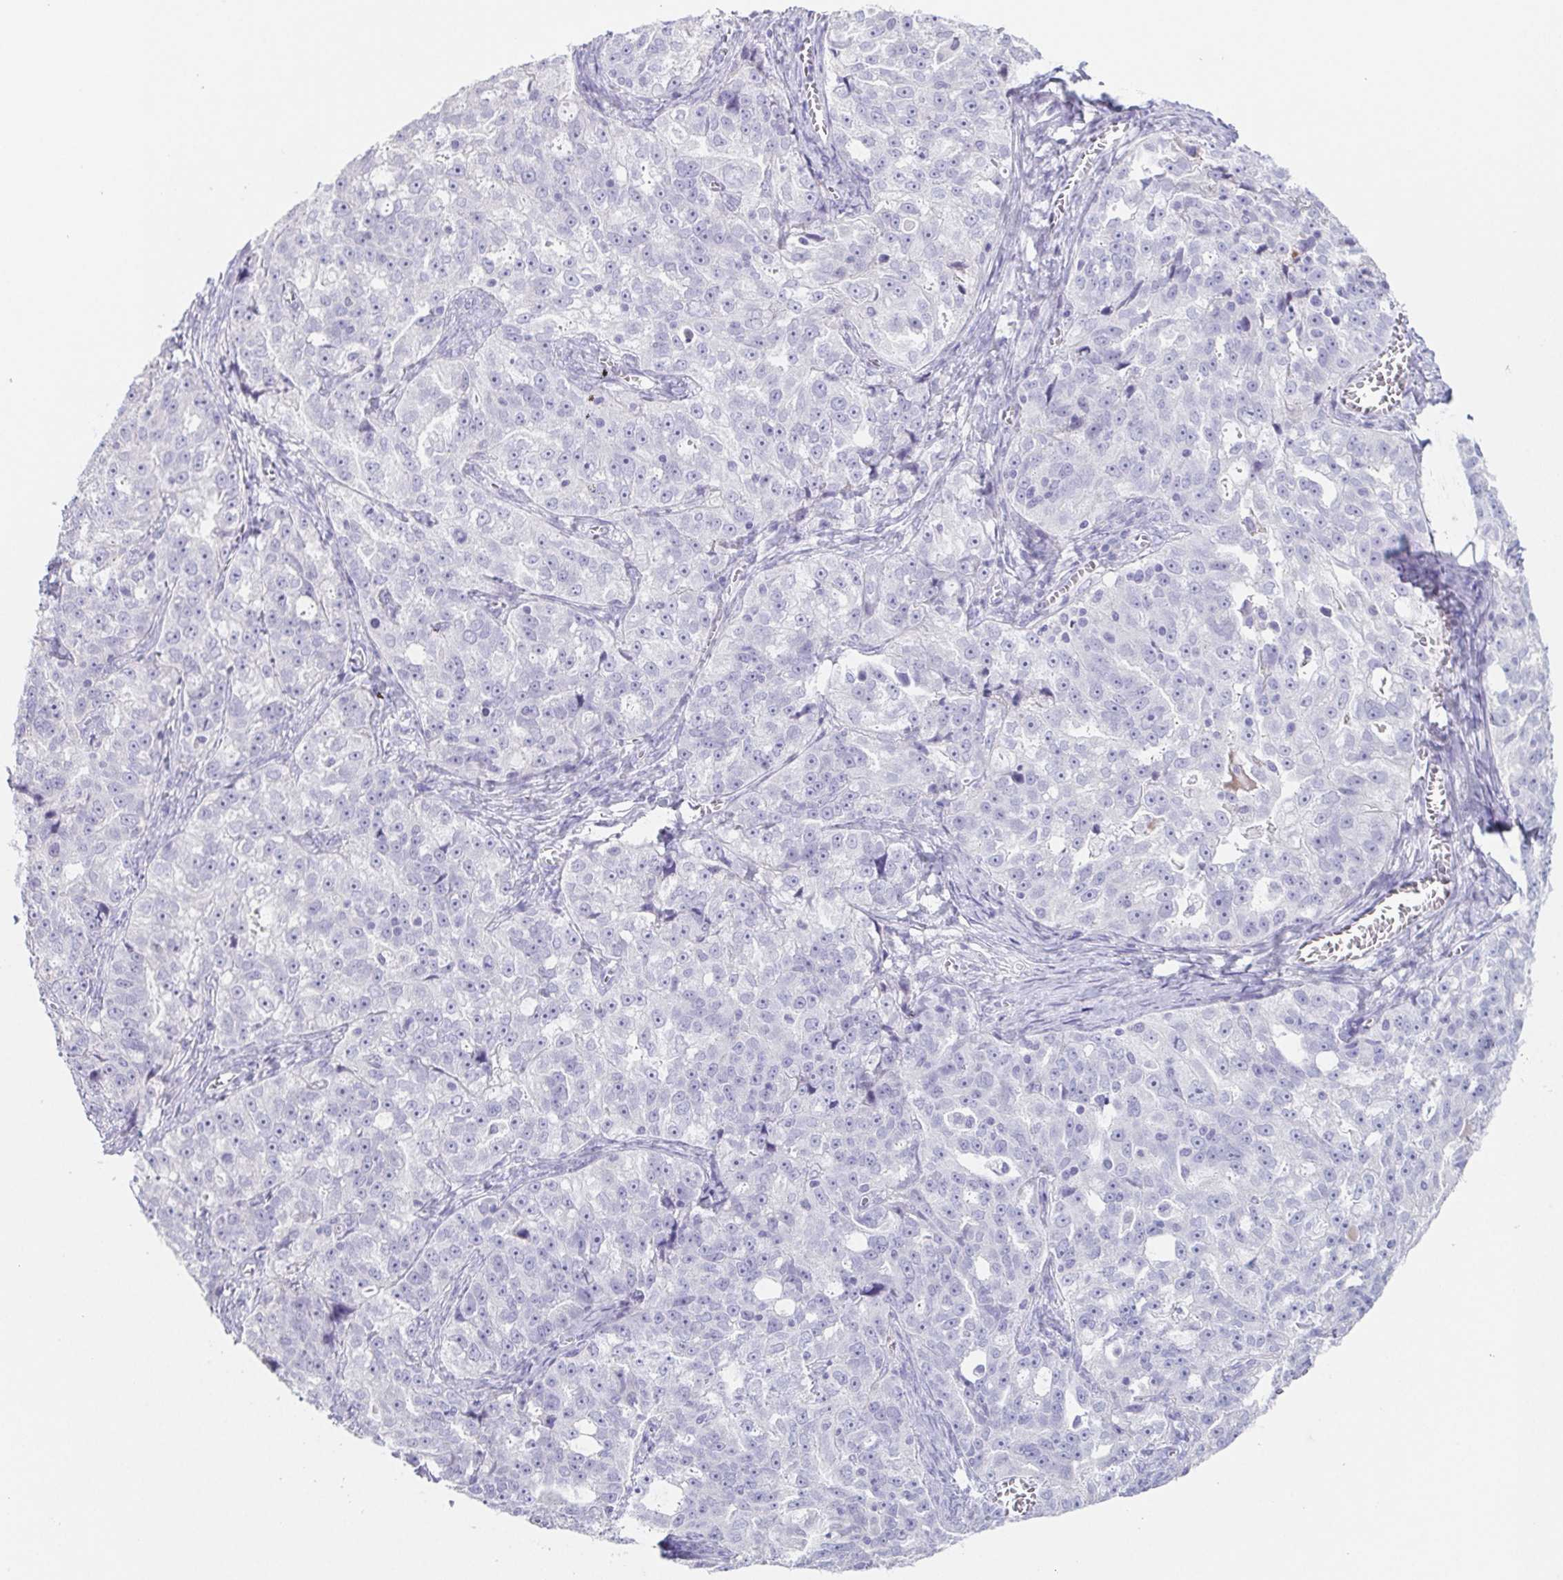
{"staining": {"intensity": "negative", "quantity": "none", "location": "none"}, "tissue": "ovarian cancer", "cell_type": "Tumor cells", "image_type": "cancer", "snomed": [{"axis": "morphology", "description": "Cystadenocarcinoma, serous, NOS"}, {"axis": "topography", "description": "Ovary"}], "caption": "Immunohistochemistry of human ovarian cancer (serous cystadenocarcinoma) reveals no staining in tumor cells.", "gene": "HDGFL1", "patient": {"sex": "female", "age": 51}}